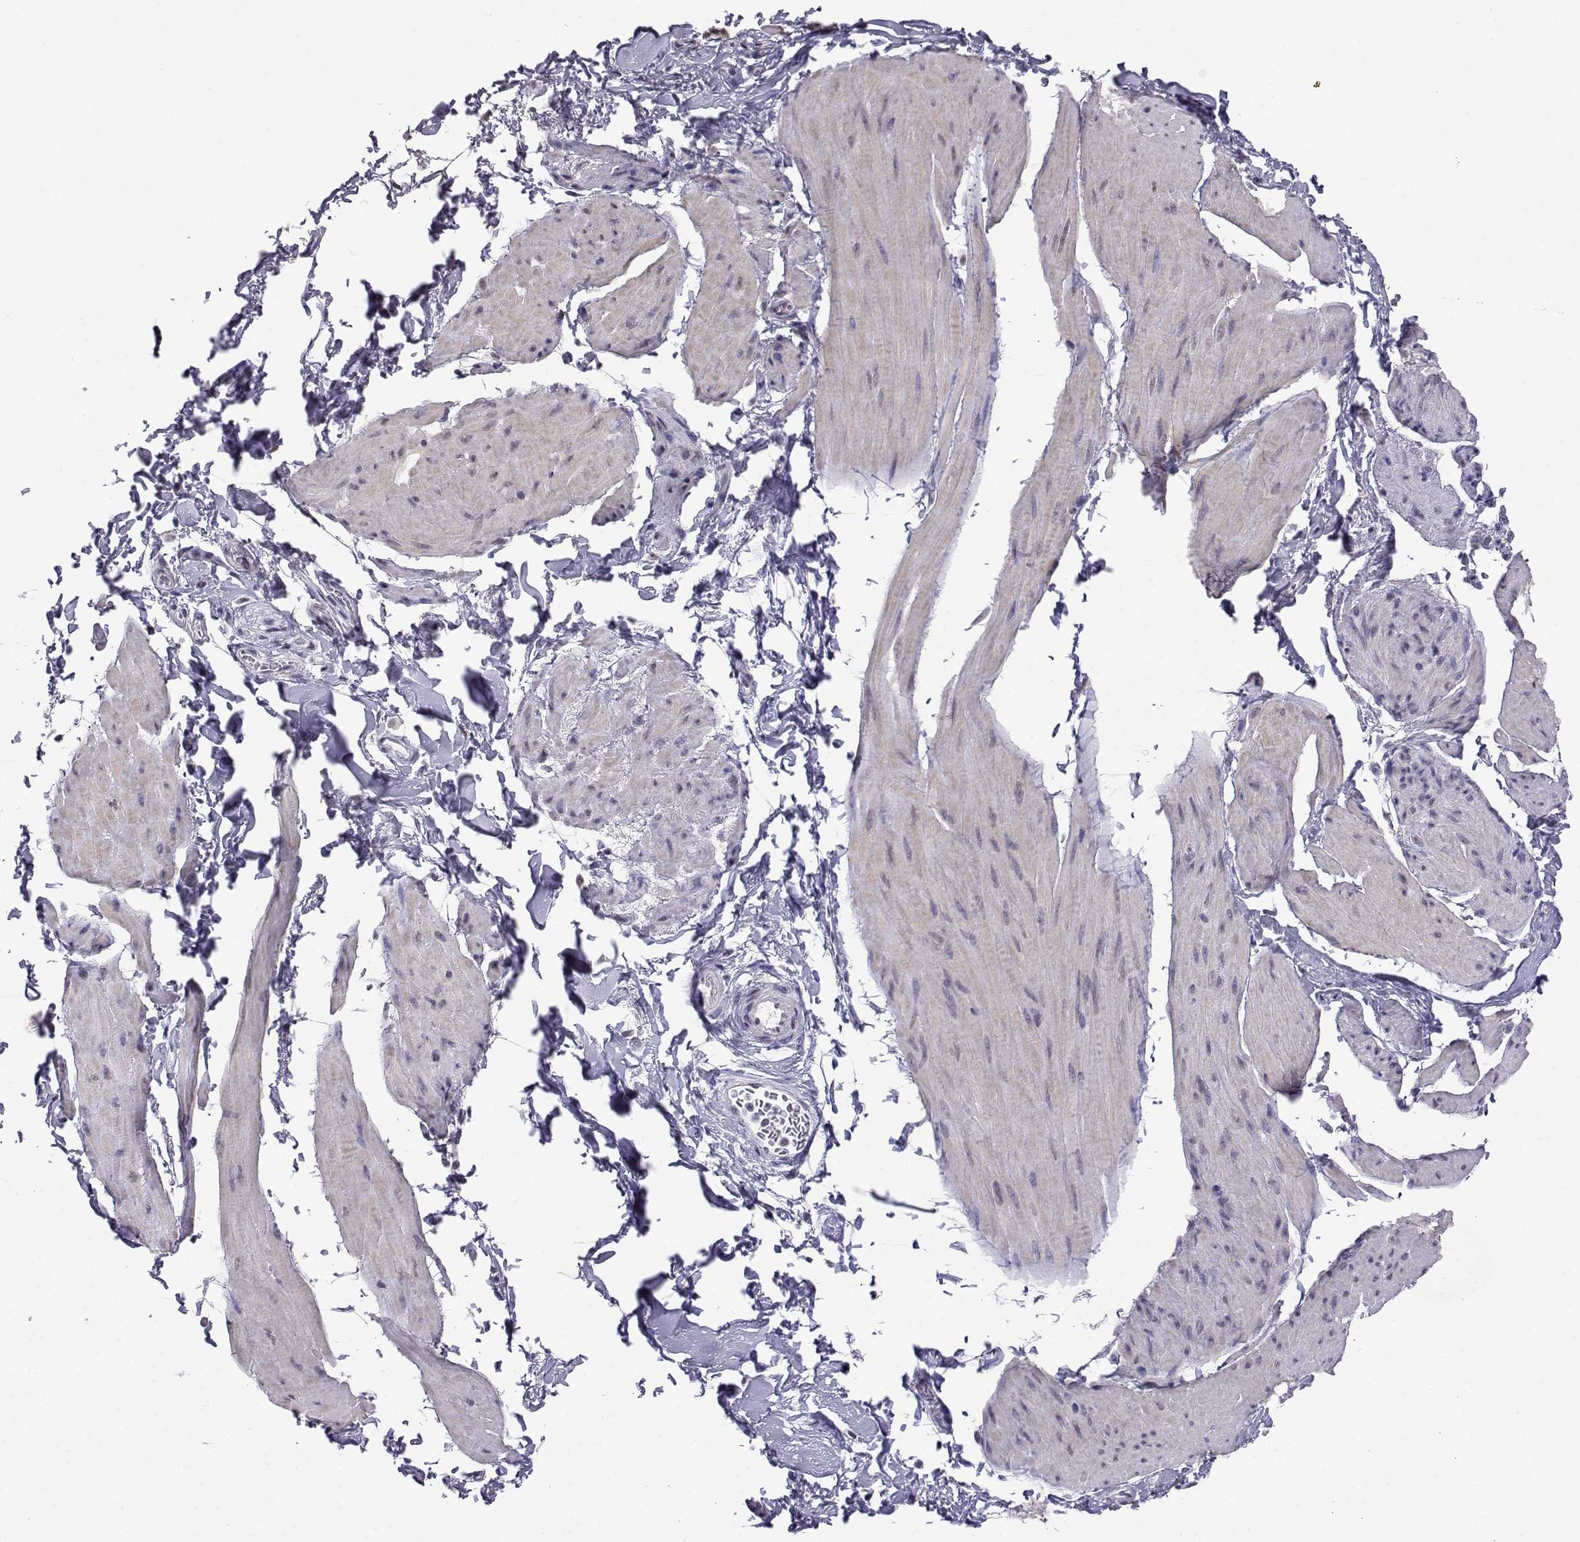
{"staining": {"intensity": "negative", "quantity": "none", "location": "none"}, "tissue": "smooth muscle", "cell_type": "Smooth muscle cells", "image_type": "normal", "snomed": [{"axis": "morphology", "description": "Normal tissue, NOS"}, {"axis": "topography", "description": "Adipose tissue"}, {"axis": "topography", "description": "Smooth muscle"}, {"axis": "topography", "description": "Peripheral nerve tissue"}], "caption": "Immunohistochemistry of benign human smooth muscle displays no expression in smooth muscle cells. Brightfield microscopy of IHC stained with DAB (3,3'-diaminobenzidine) (brown) and hematoxylin (blue), captured at high magnification.", "gene": "MED26", "patient": {"sex": "male", "age": 83}}